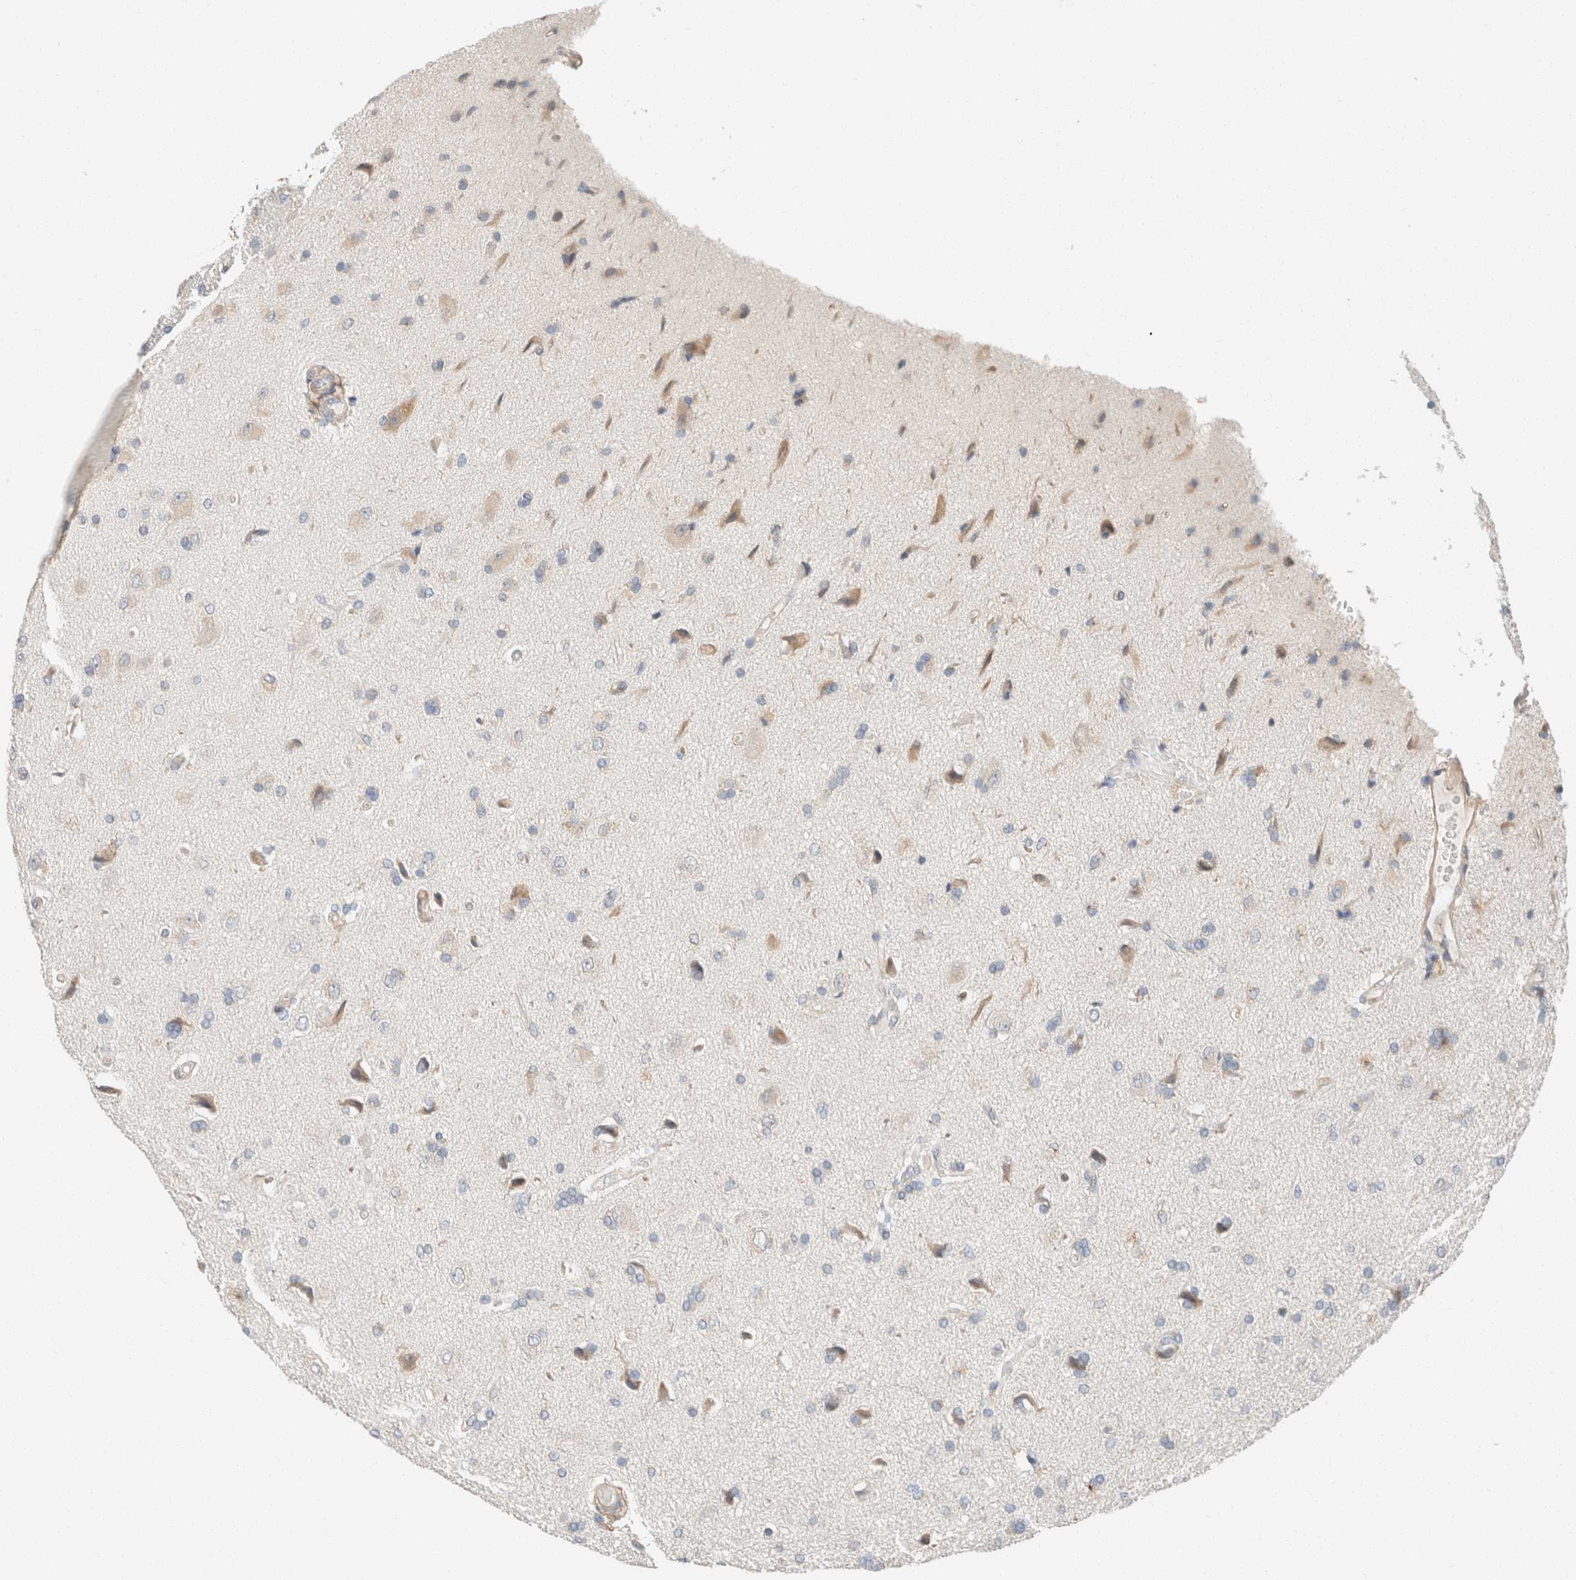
{"staining": {"intensity": "negative", "quantity": "none", "location": "none"}, "tissue": "glioma", "cell_type": "Tumor cells", "image_type": "cancer", "snomed": [{"axis": "morphology", "description": "Glioma, malignant, High grade"}, {"axis": "topography", "description": "Brain"}], "caption": "DAB (3,3'-diaminobenzidine) immunohistochemical staining of human glioma shows no significant expression in tumor cells. (DAB (3,3'-diaminobenzidine) immunohistochemistry (IHC) visualized using brightfield microscopy, high magnification).", "gene": "PCM1", "patient": {"sex": "male", "age": 72}}